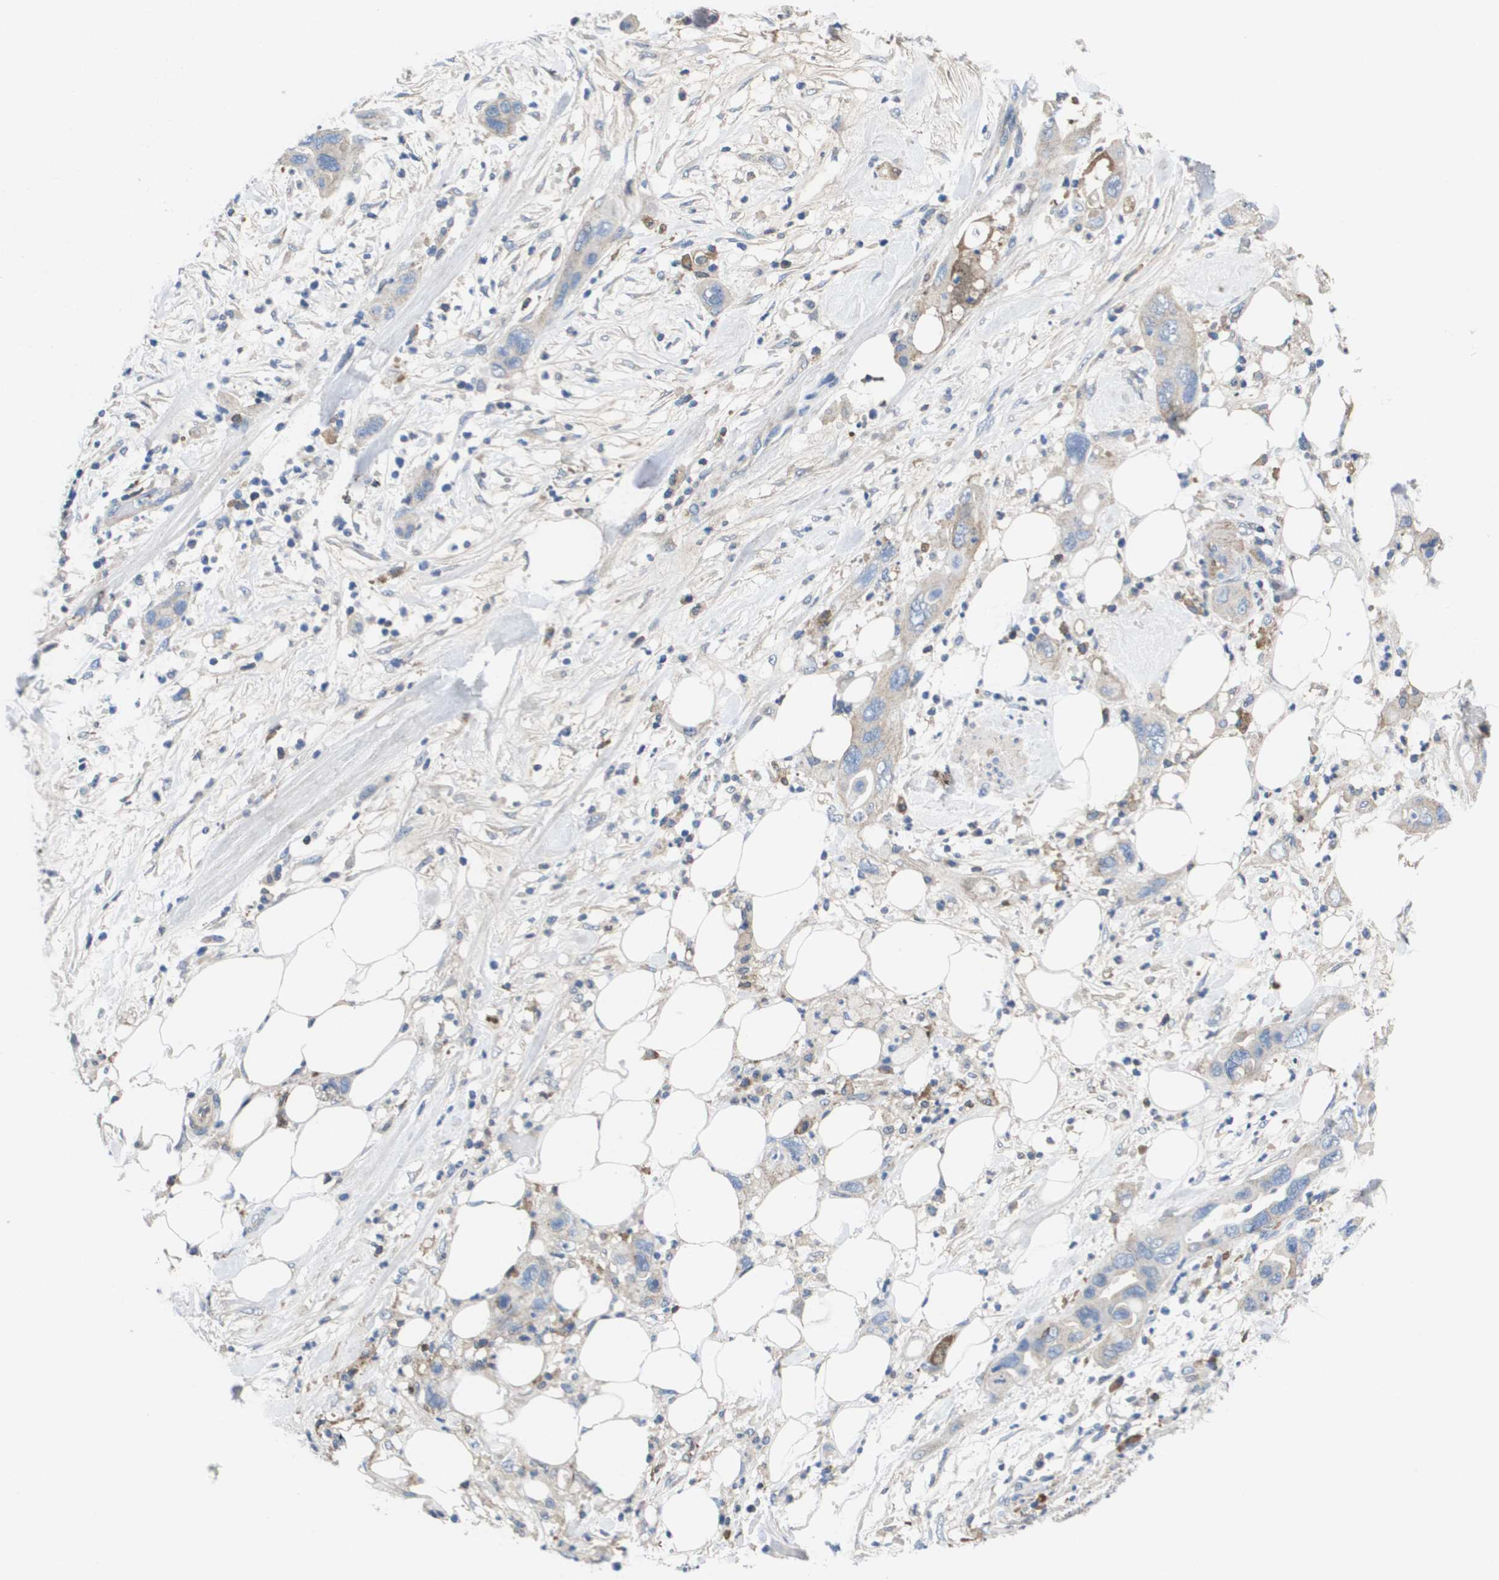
{"staining": {"intensity": "weak", "quantity": "<25%", "location": "cytoplasmic/membranous"}, "tissue": "pancreatic cancer", "cell_type": "Tumor cells", "image_type": "cancer", "snomed": [{"axis": "morphology", "description": "Adenocarcinoma, NOS"}, {"axis": "topography", "description": "Pancreas"}], "caption": "High magnification brightfield microscopy of pancreatic adenocarcinoma stained with DAB (brown) and counterstained with hematoxylin (blue): tumor cells show no significant expression.", "gene": "SERPINC1", "patient": {"sex": "female", "age": 71}}